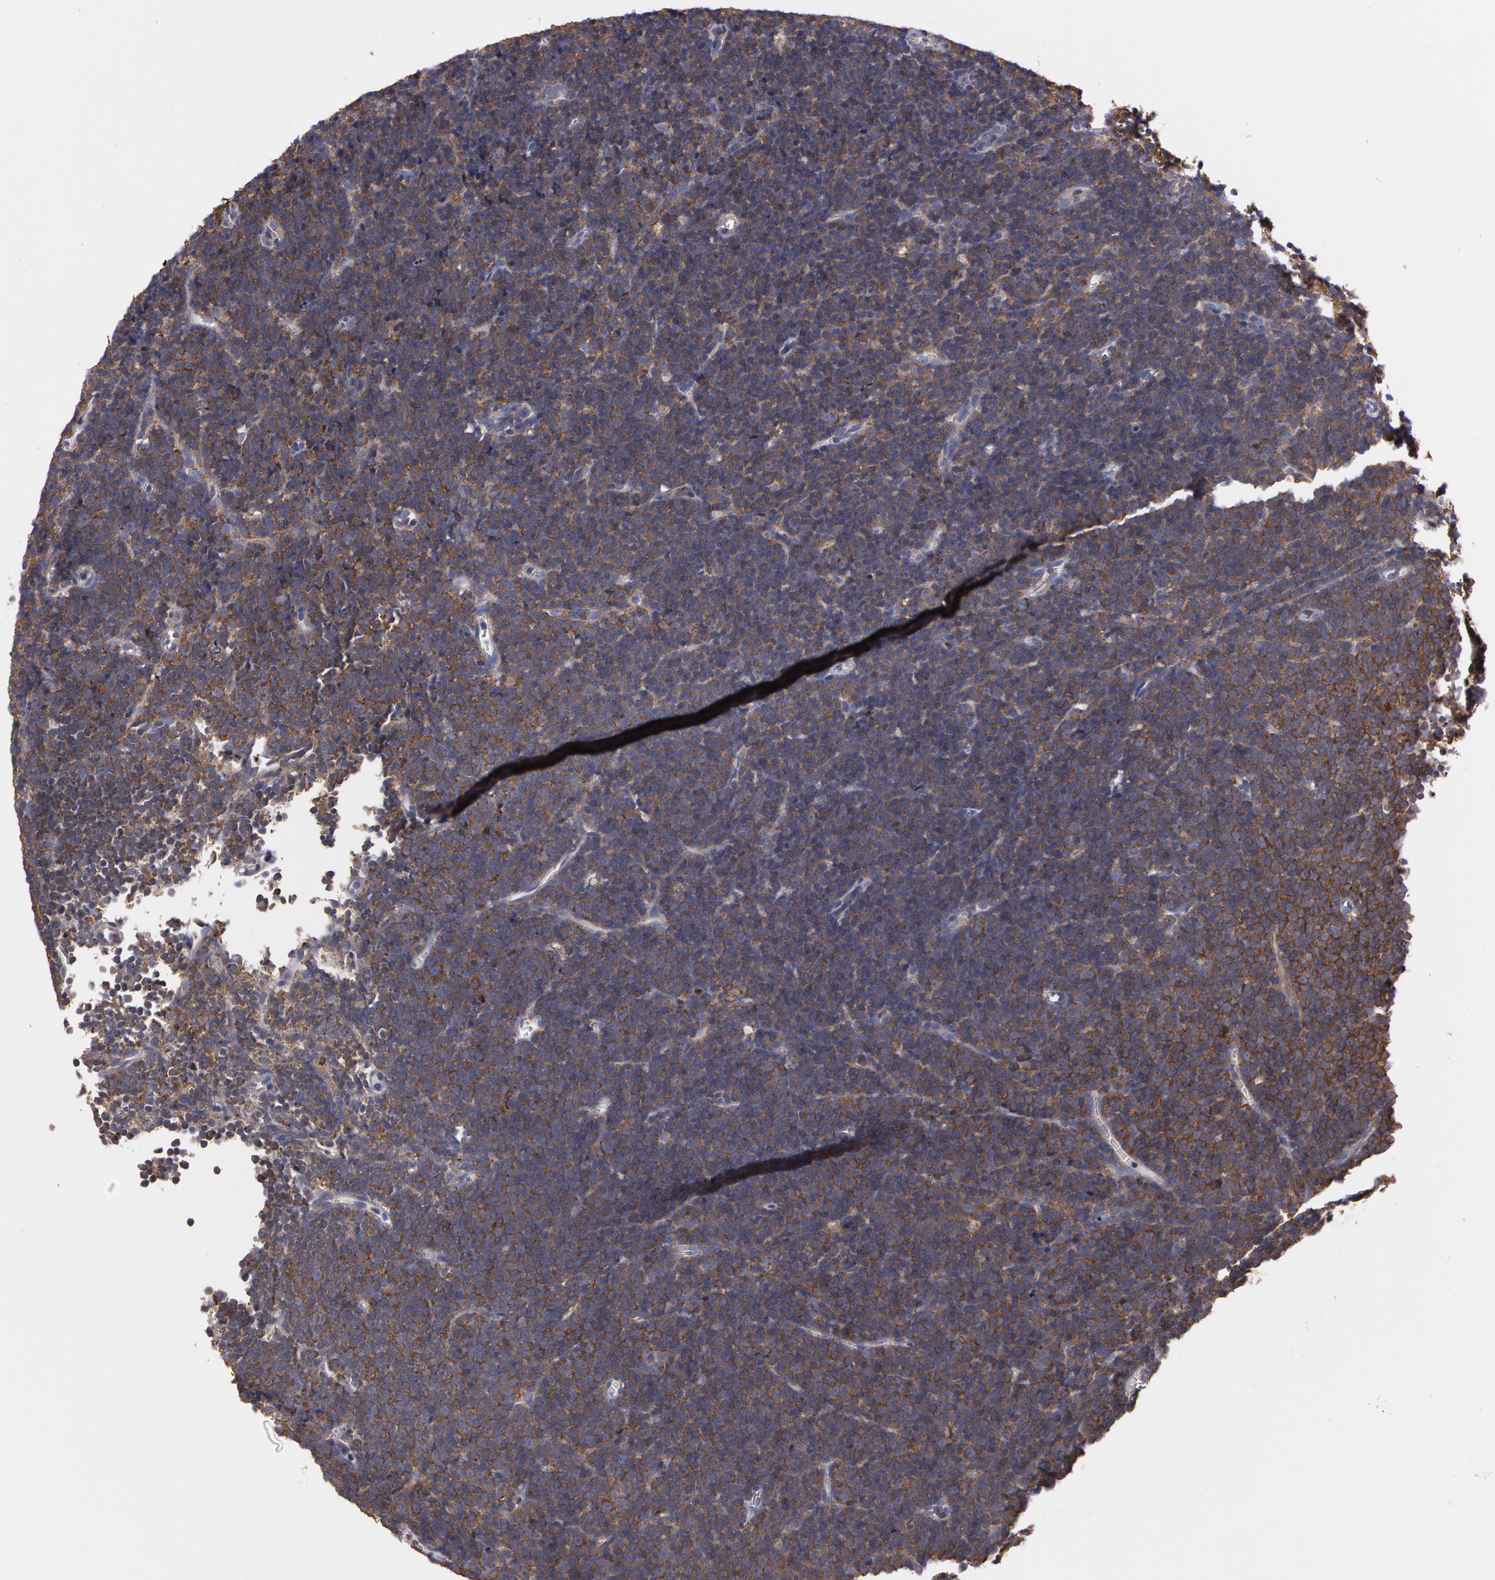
{"staining": {"intensity": "moderate", "quantity": ">75%", "location": "cytoplasmic/membranous"}, "tissue": "lymphoma", "cell_type": "Tumor cells", "image_type": "cancer", "snomed": [{"axis": "morphology", "description": "Malignant lymphoma, non-Hodgkin's type, Low grade"}, {"axis": "topography", "description": "Lymph node"}], "caption": "Lymphoma stained with DAB immunohistochemistry (IHC) displays medium levels of moderate cytoplasmic/membranous positivity in about >75% of tumor cells.", "gene": "NEK9", "patient": {"sex": "male", "age": 57}}